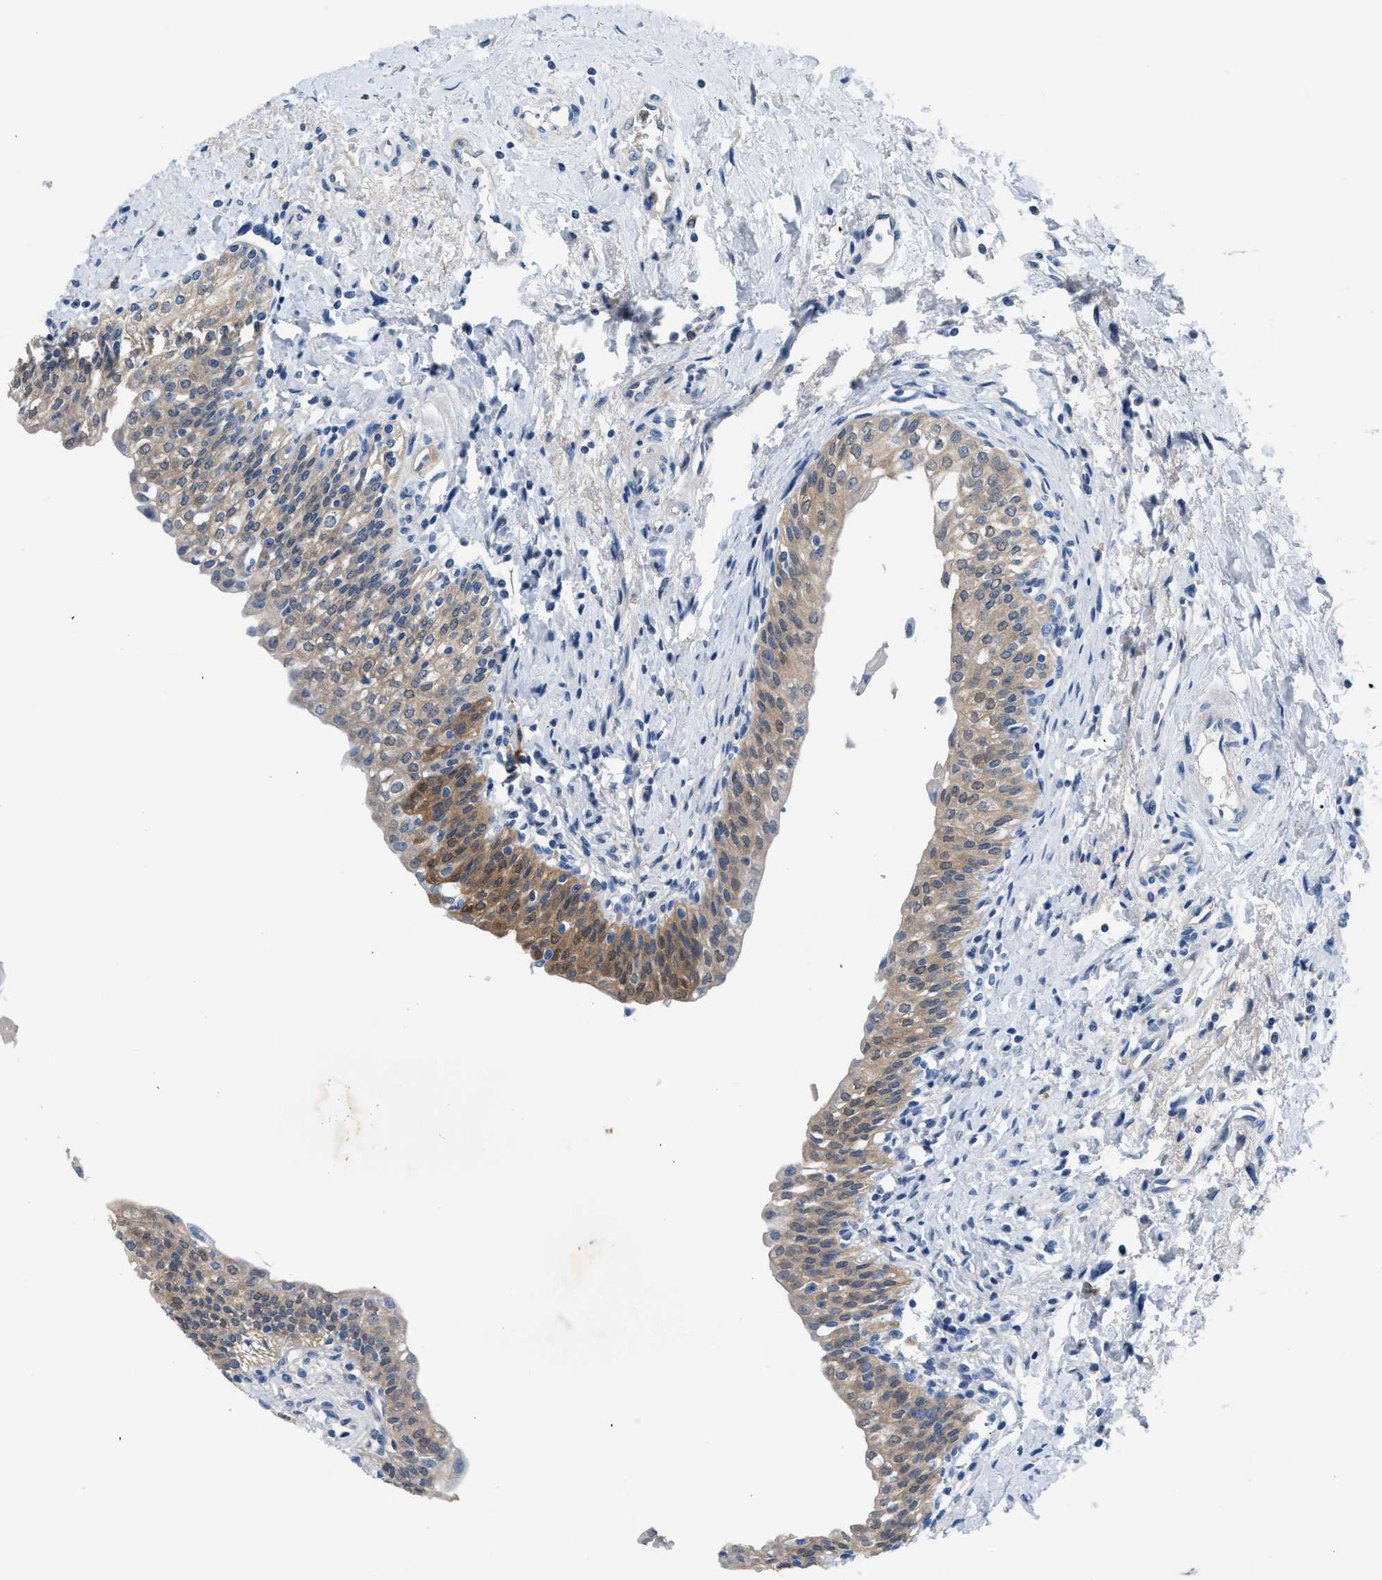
{"staining": {"intensity": "moderate", "quantity": ">75%", "location": "cytoplasmic/membranous"}, "tissue": "urinary bladder", "cell_type": "Urothelial cells", "image_type": "normal", "snomed": [{"axis": "morphology", "description": "Normal tissue, NOS"}, {"axis": "topography", "description": "Urinary bladder"}], "caption": "Urothelial cells display medium levels of moderate cytoplasmic/membranous positivity in approximately >75% of cells in unremarkable human urinary bladder. The staining was performed using DAB to visualize the protein expression in brown, while the nuclei were stained in blue with hematoxylin (Magnification: 20x).", "gene": "FADS6", "patient": {"sex": "male", "age": 55}}